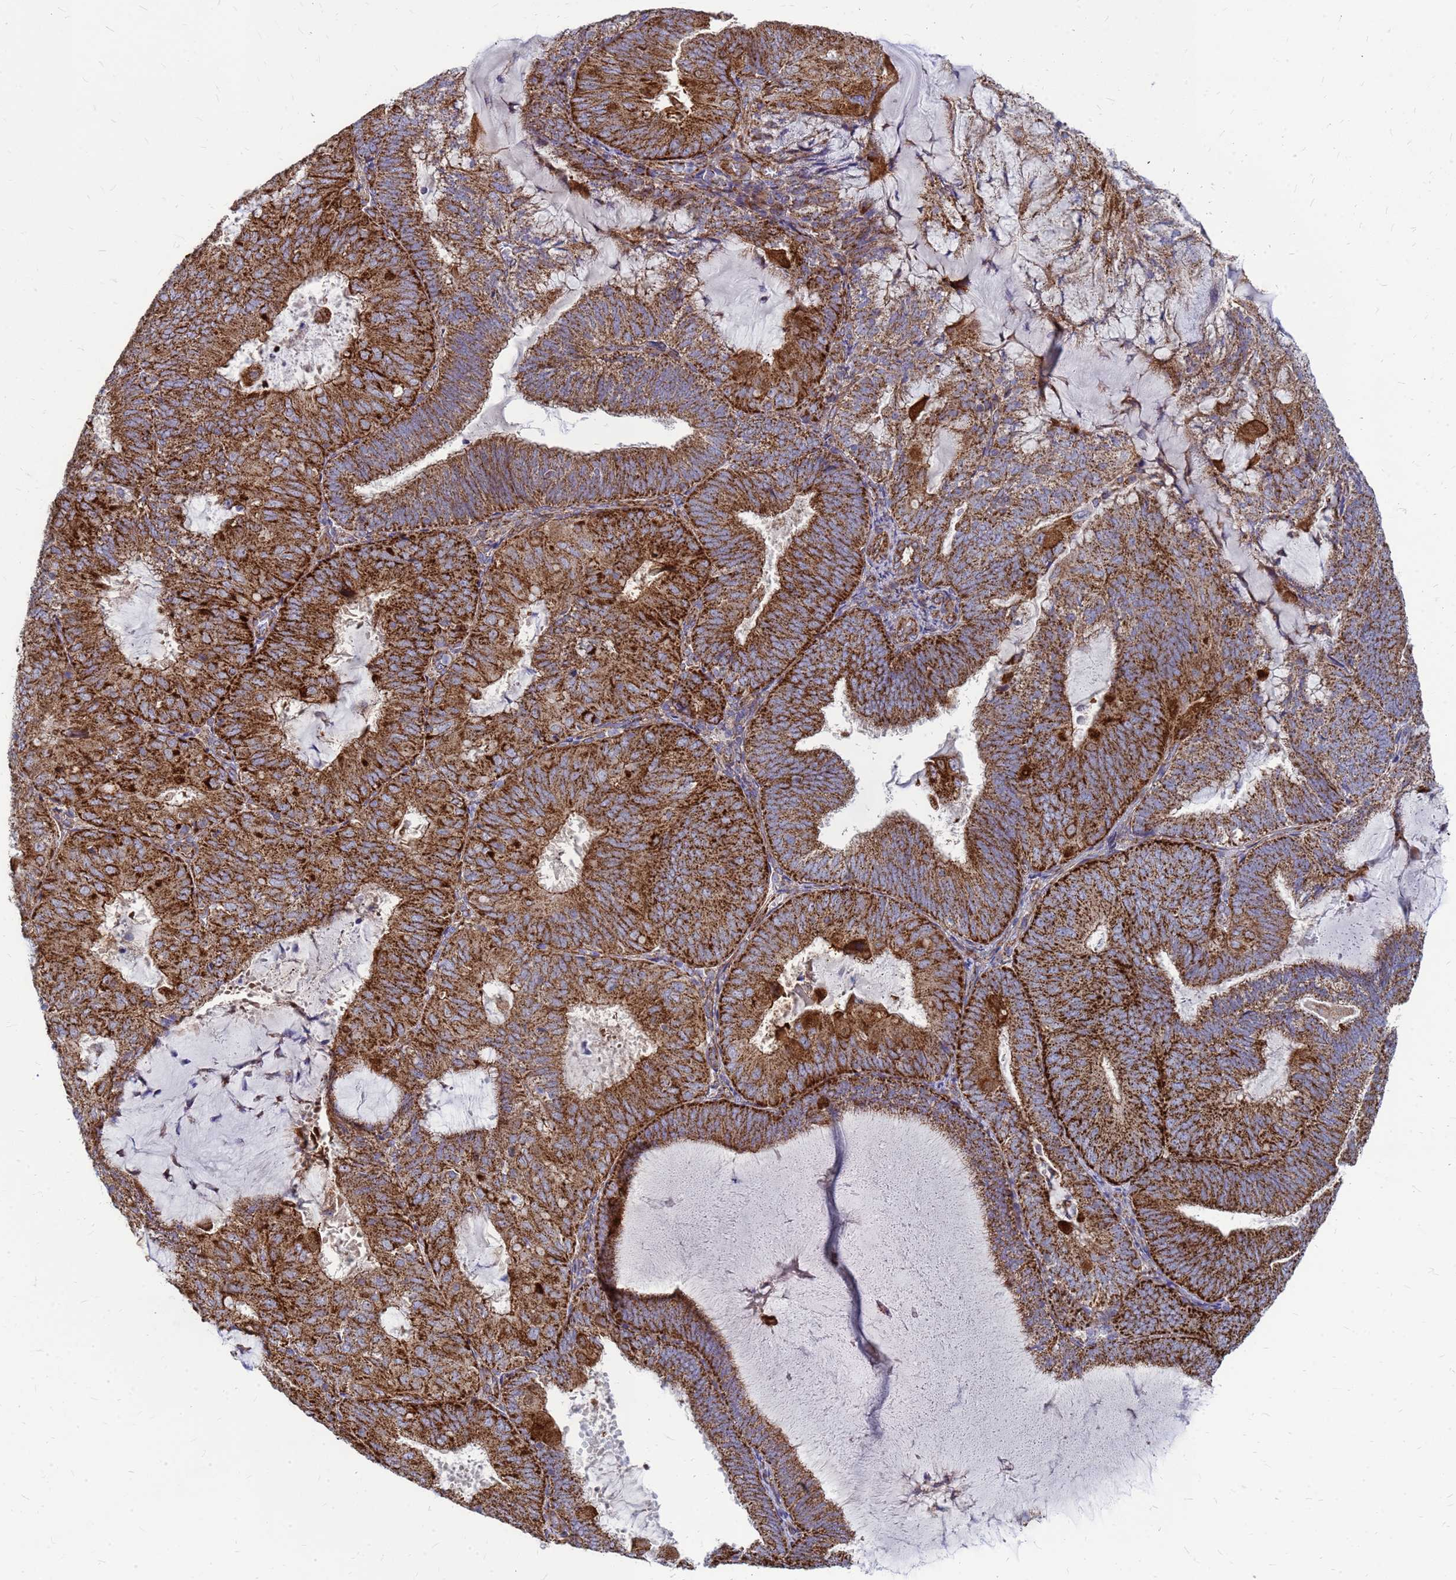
{"staining": {"intensity": "strong", "quantity": ">75%", "location": "cytoplasmic/membranous"}, "tissue": "endometrial cancer", "cell_type": "Tumor cells", "image_type": "cancer", "snomed": [{"axis": "morphology", "description": "Adenocarcinoma, NOS"}, {"axis": "topography", "description": "Endometrium"}], "caption": "Tumor cells exhibit strong cytoplasmic/membranous expression in about >75% of cells in endometrial cancer.", "gene": "FSTL4", "patient": {"sex": "female", "age": 81}}